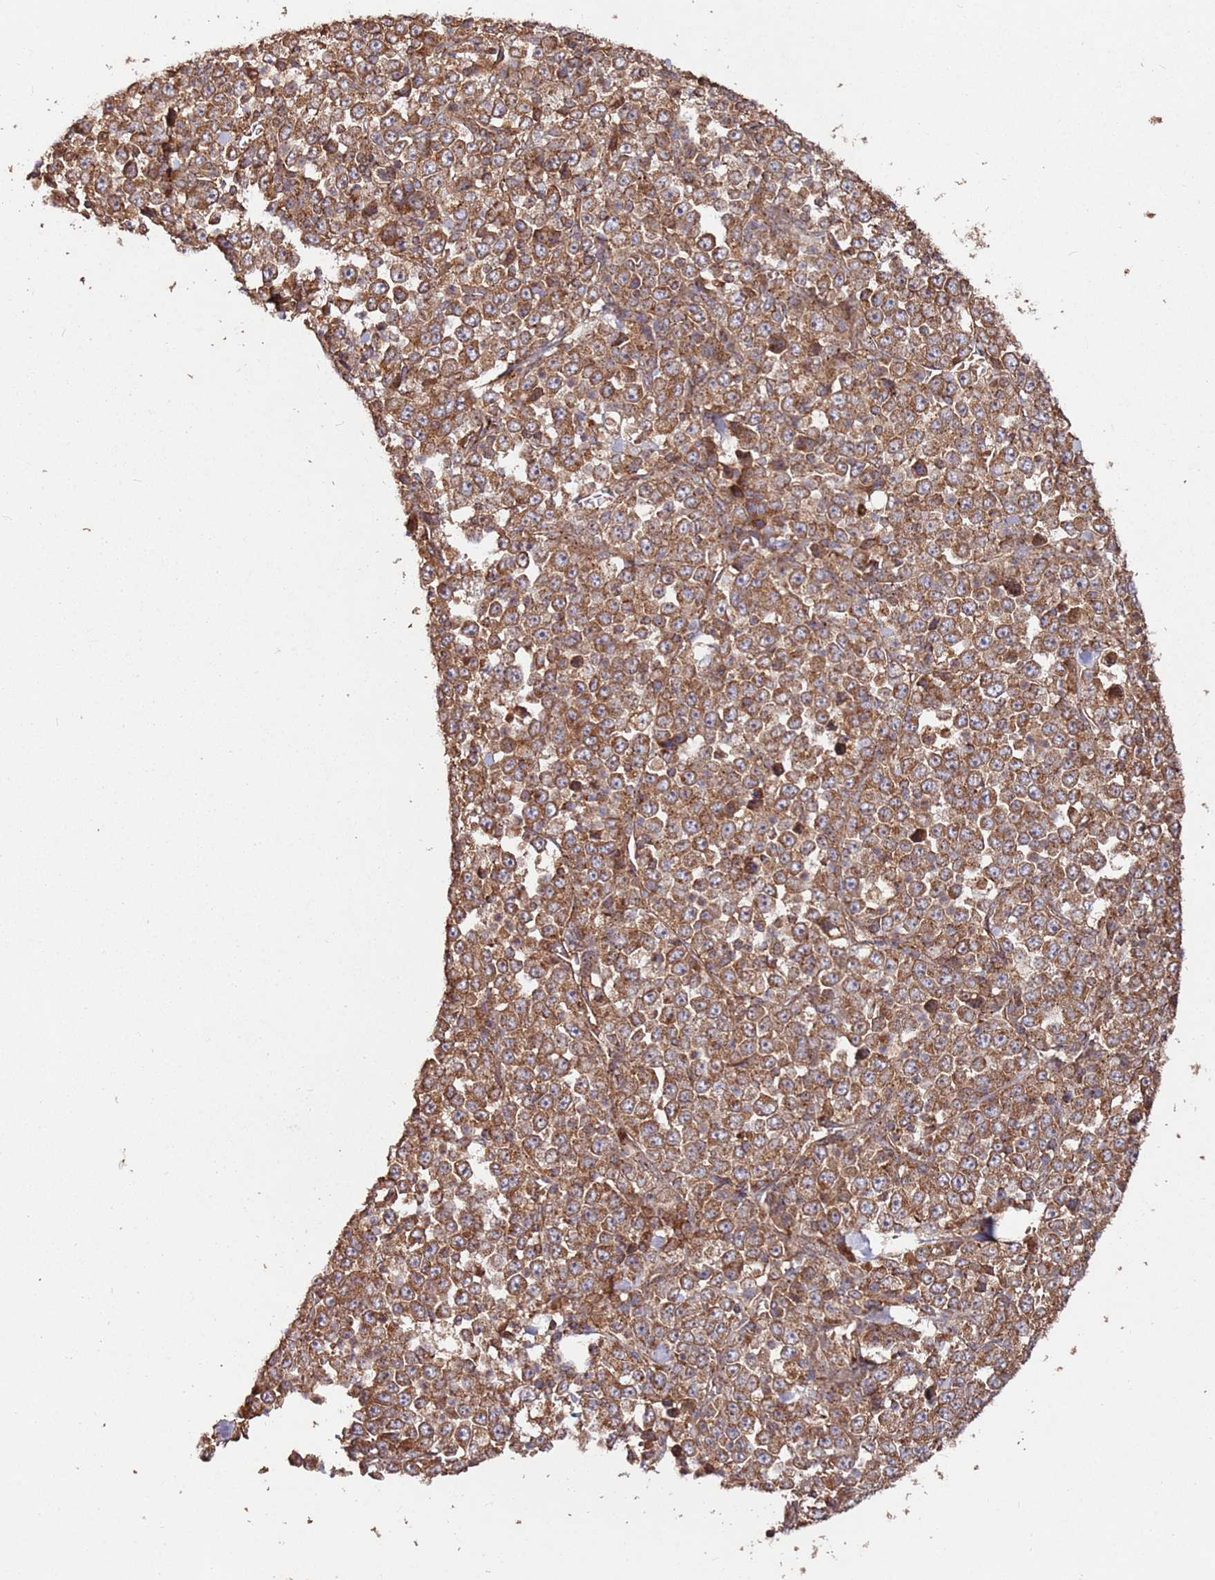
{"staining": {"intensity": "moderate", "quantity": ">75%", "location": "cytoplasmic/membranous"}, "tissue": "stomach cancer", "cell_type": "Tumor cells", "image_type": "cancer", "snomed": [{"axis": "morphology", "description": "Normal tissue, NOS"}, {"axis": "morphology", "description": "Adenocarcinoma, NOS"}, {"axis": "topography", "description": "Stomach, upper"}, {"axis": "topography", "description": "Stomach"}], "caption": "The photomicrograph displays immunohistochemical staining of stomach cancer. There is moderate cytoplasmic/membranous positivity is identified in approximately >75% of tumor cells. (Stains: DAB in brown, nuclei in blue, Microscopy: brightfield microscopy at high magnification).", "gene": "FAM186A", "patient": {"sex": "male", "age": 59}}